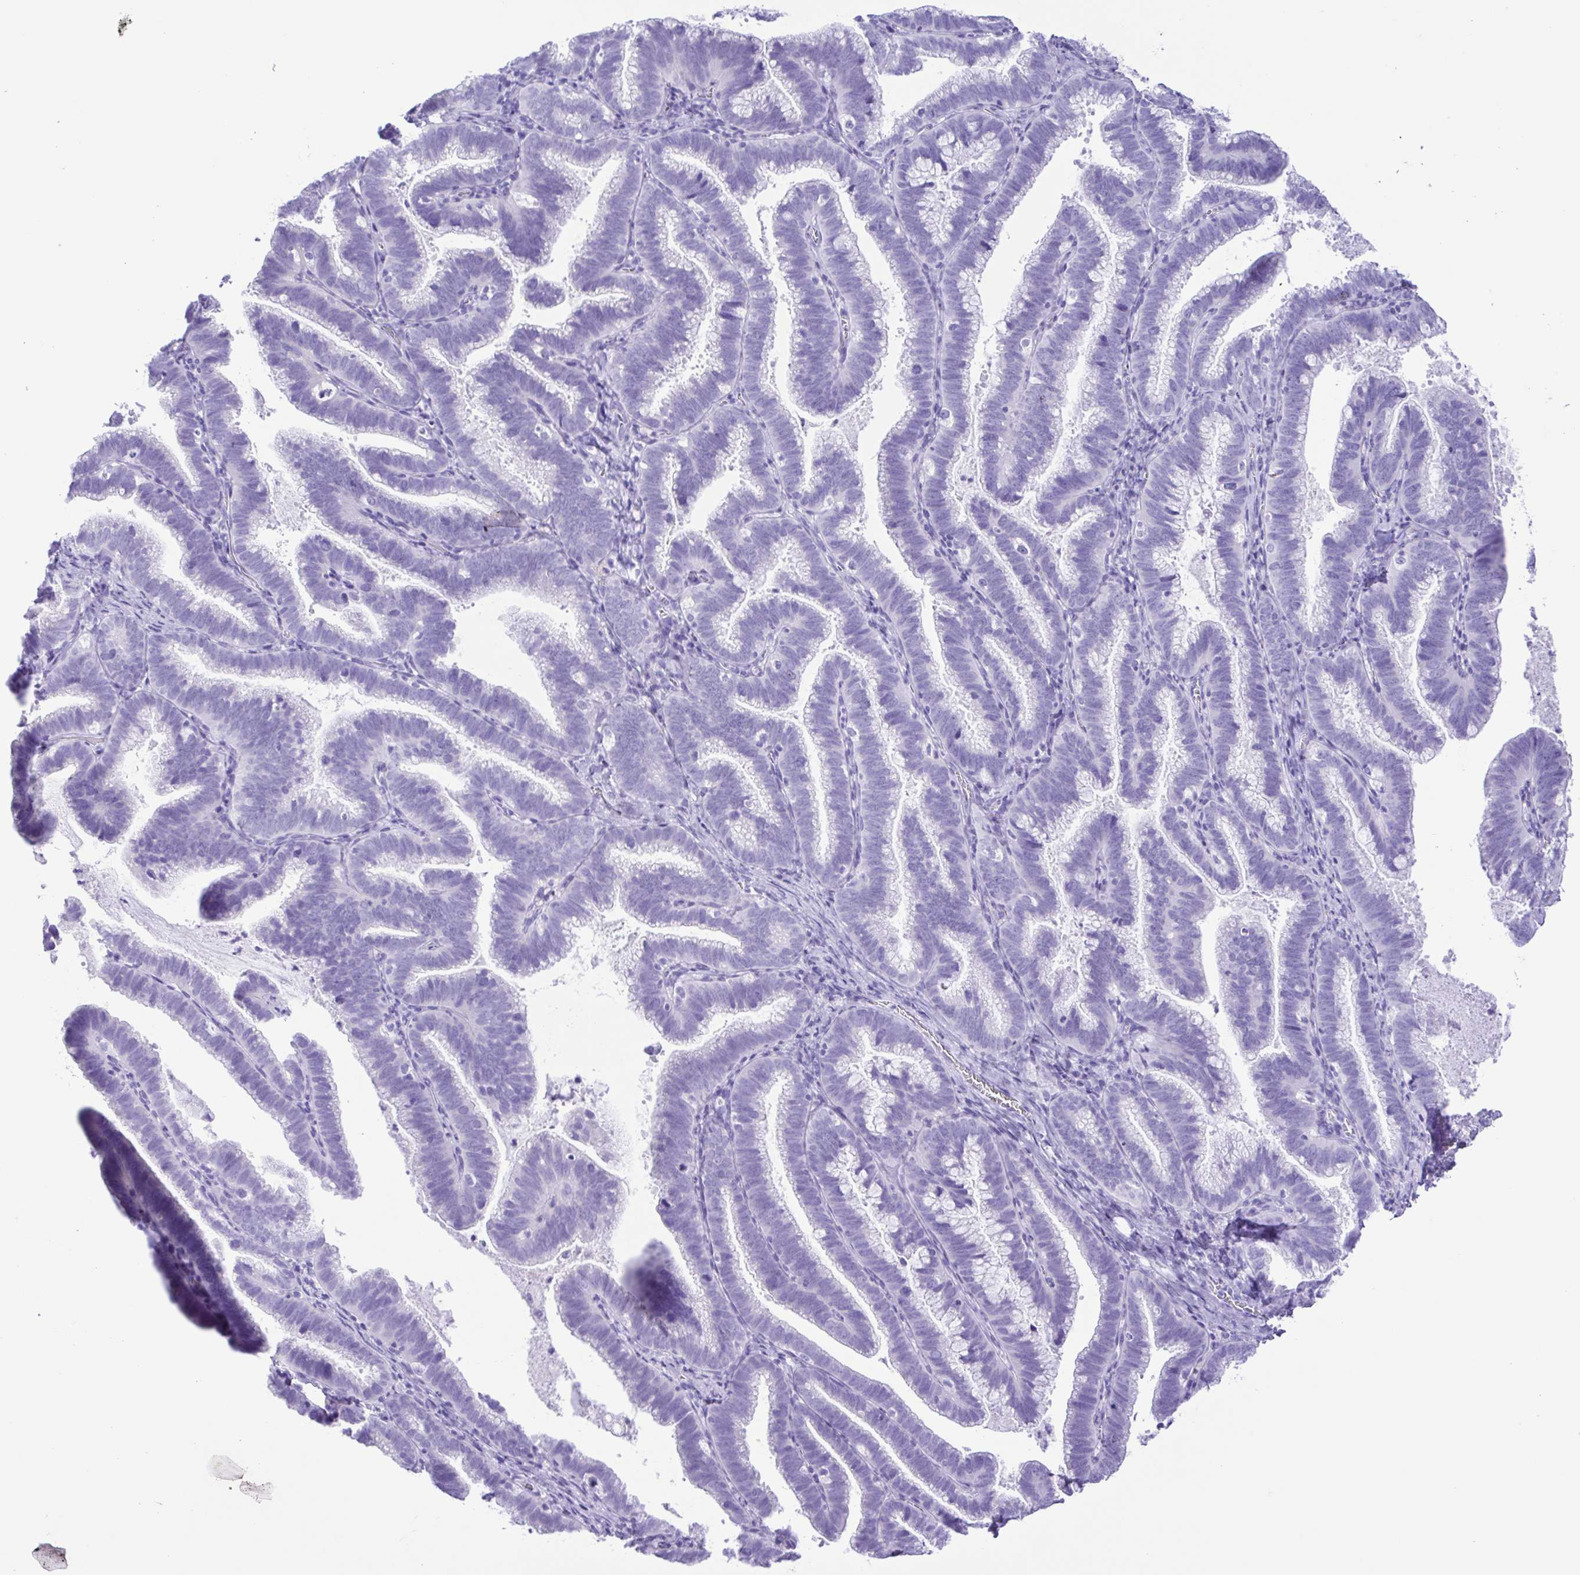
{"staining": {"intensity": "negative", "quantity": "none", "location": "none"}, "tissue": "cervical cancer", "cell_type": "Tumor cells", "image_type": "cancer", "snomed": [{"axis": "morphology", "description": "Adenocarcinoma, NOS"}, {"axis": "topography", "description": "Cervix"}], "caption": "A histopathology image of cervical cancer (adenocarcinoma) stained for a protein displays no brown staining in tumor cells.", "gene": "CASP14", "patient": {"sex": "female", "age": 61}}